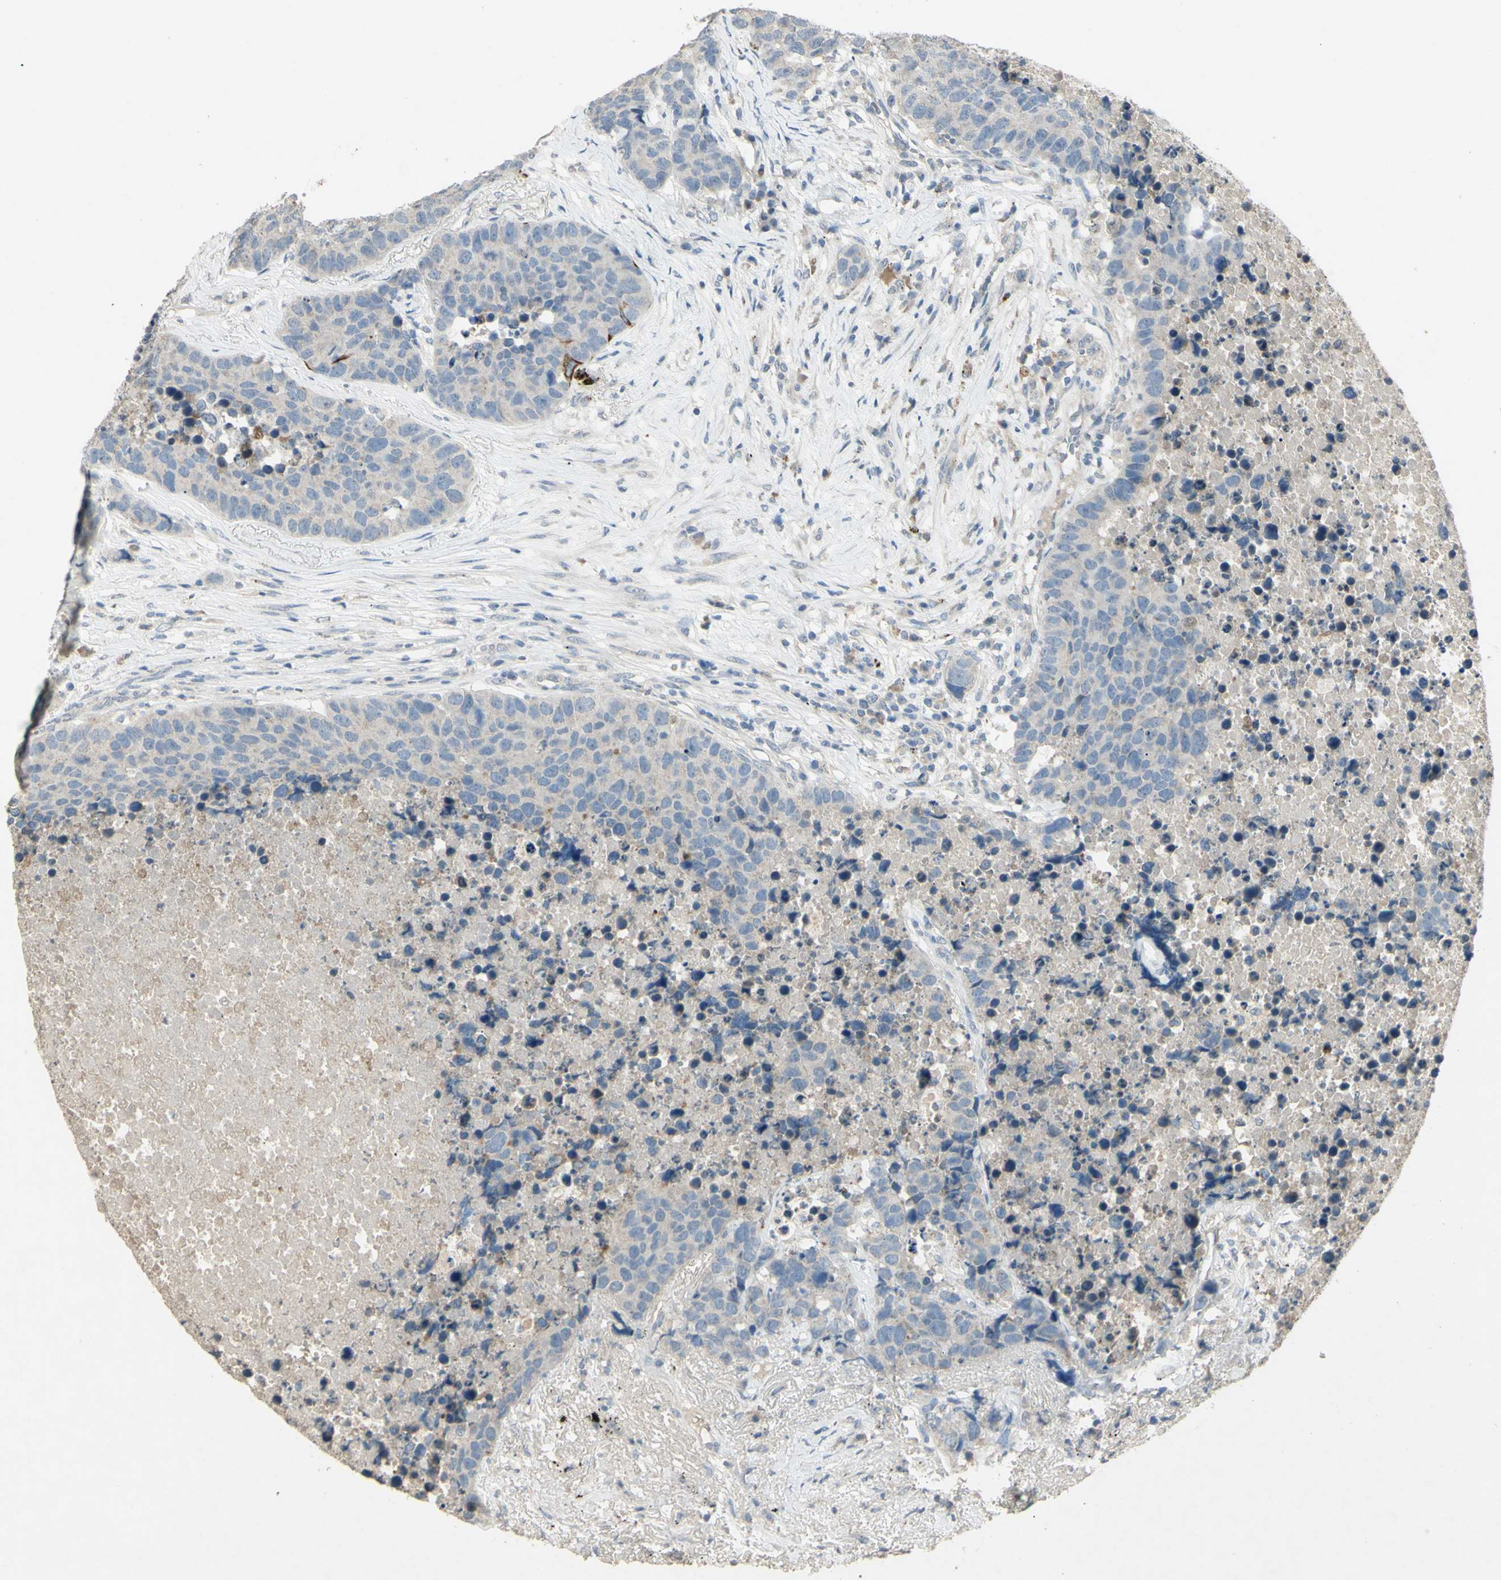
{"staining": {"intensity": "negative", "quantity": "none", "location": "none"}, "tissue": "carcinoid", "cell_type": "Tumor cells", "image_type": "cancer", "snomed": [{"axis": "morphology", "description": "Carcinoid, malignant, NOS"}, {"axis": "topography", "description": "Lung"}], "caption": "IHC image of human malignant carcinoid stained for a protein (brown), which exhibits no staining in tumor cells.", "gene": "TIMM21", "patient": {"sex": "male", "age": 60}}